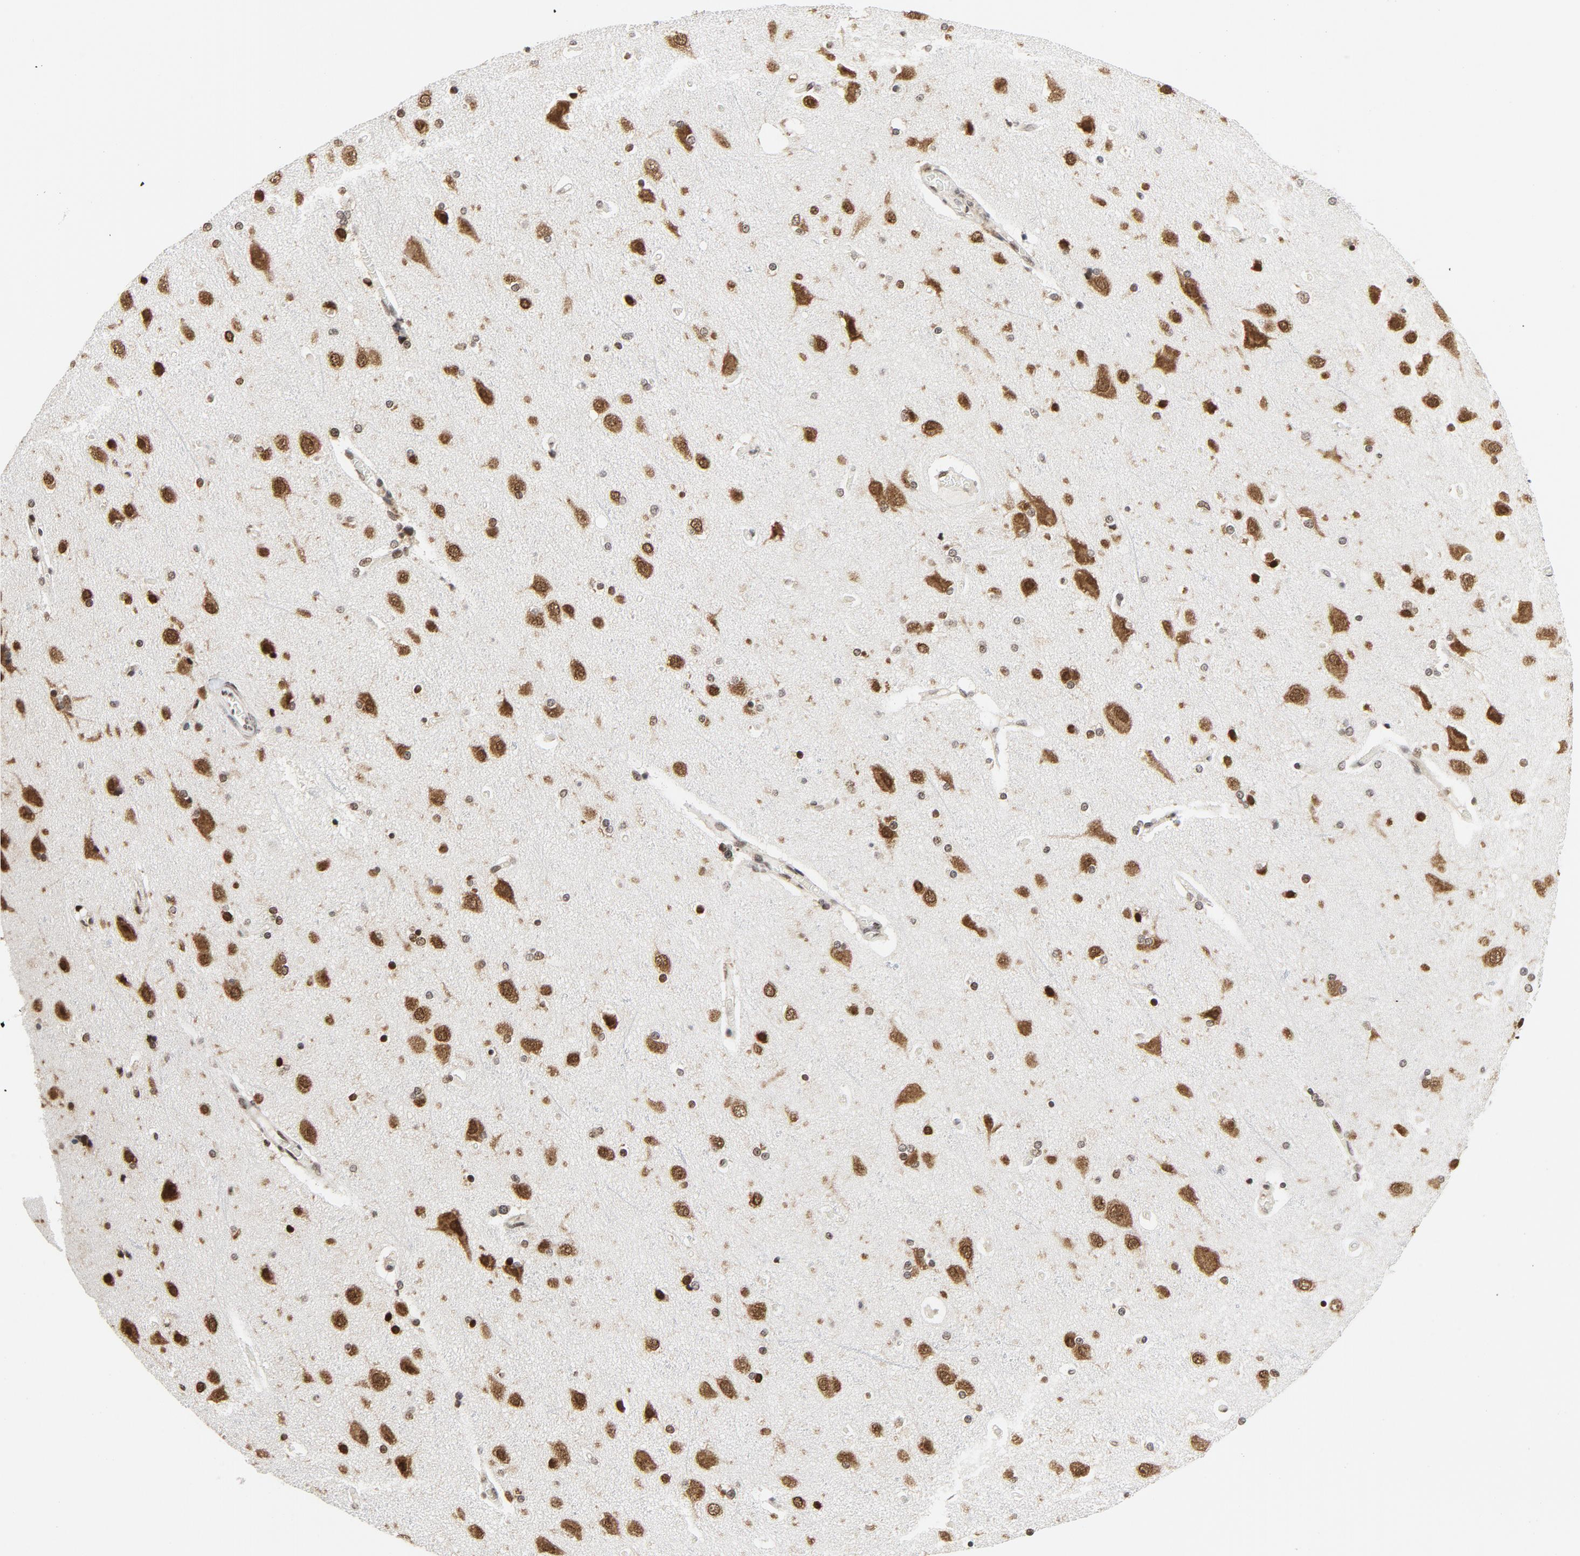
{"staining": {"intensity": "weak", "quantity": ">75%", "location": "nuclear"}, "tissue": "cerebral cortex", "cell_type": "Endothelial cells", "image_type": "normal", "snomed": [{"axis": "morphology", "description": "Normal tissue, NOS"}, {"axis": "topography", "description": "Cerebral cortex"}], "caption": "Immunohistochemical staining of normal cerebral cortex displays low levels of weak nuclear expression in approximately >75% of endothelial cells. Using DAB (brown) and hematoxylin (blue) stains, captured at high magnification using brightfield microscopy.", "gene": "ERCC1", "patient": {"sex": "female", "age": 54}}